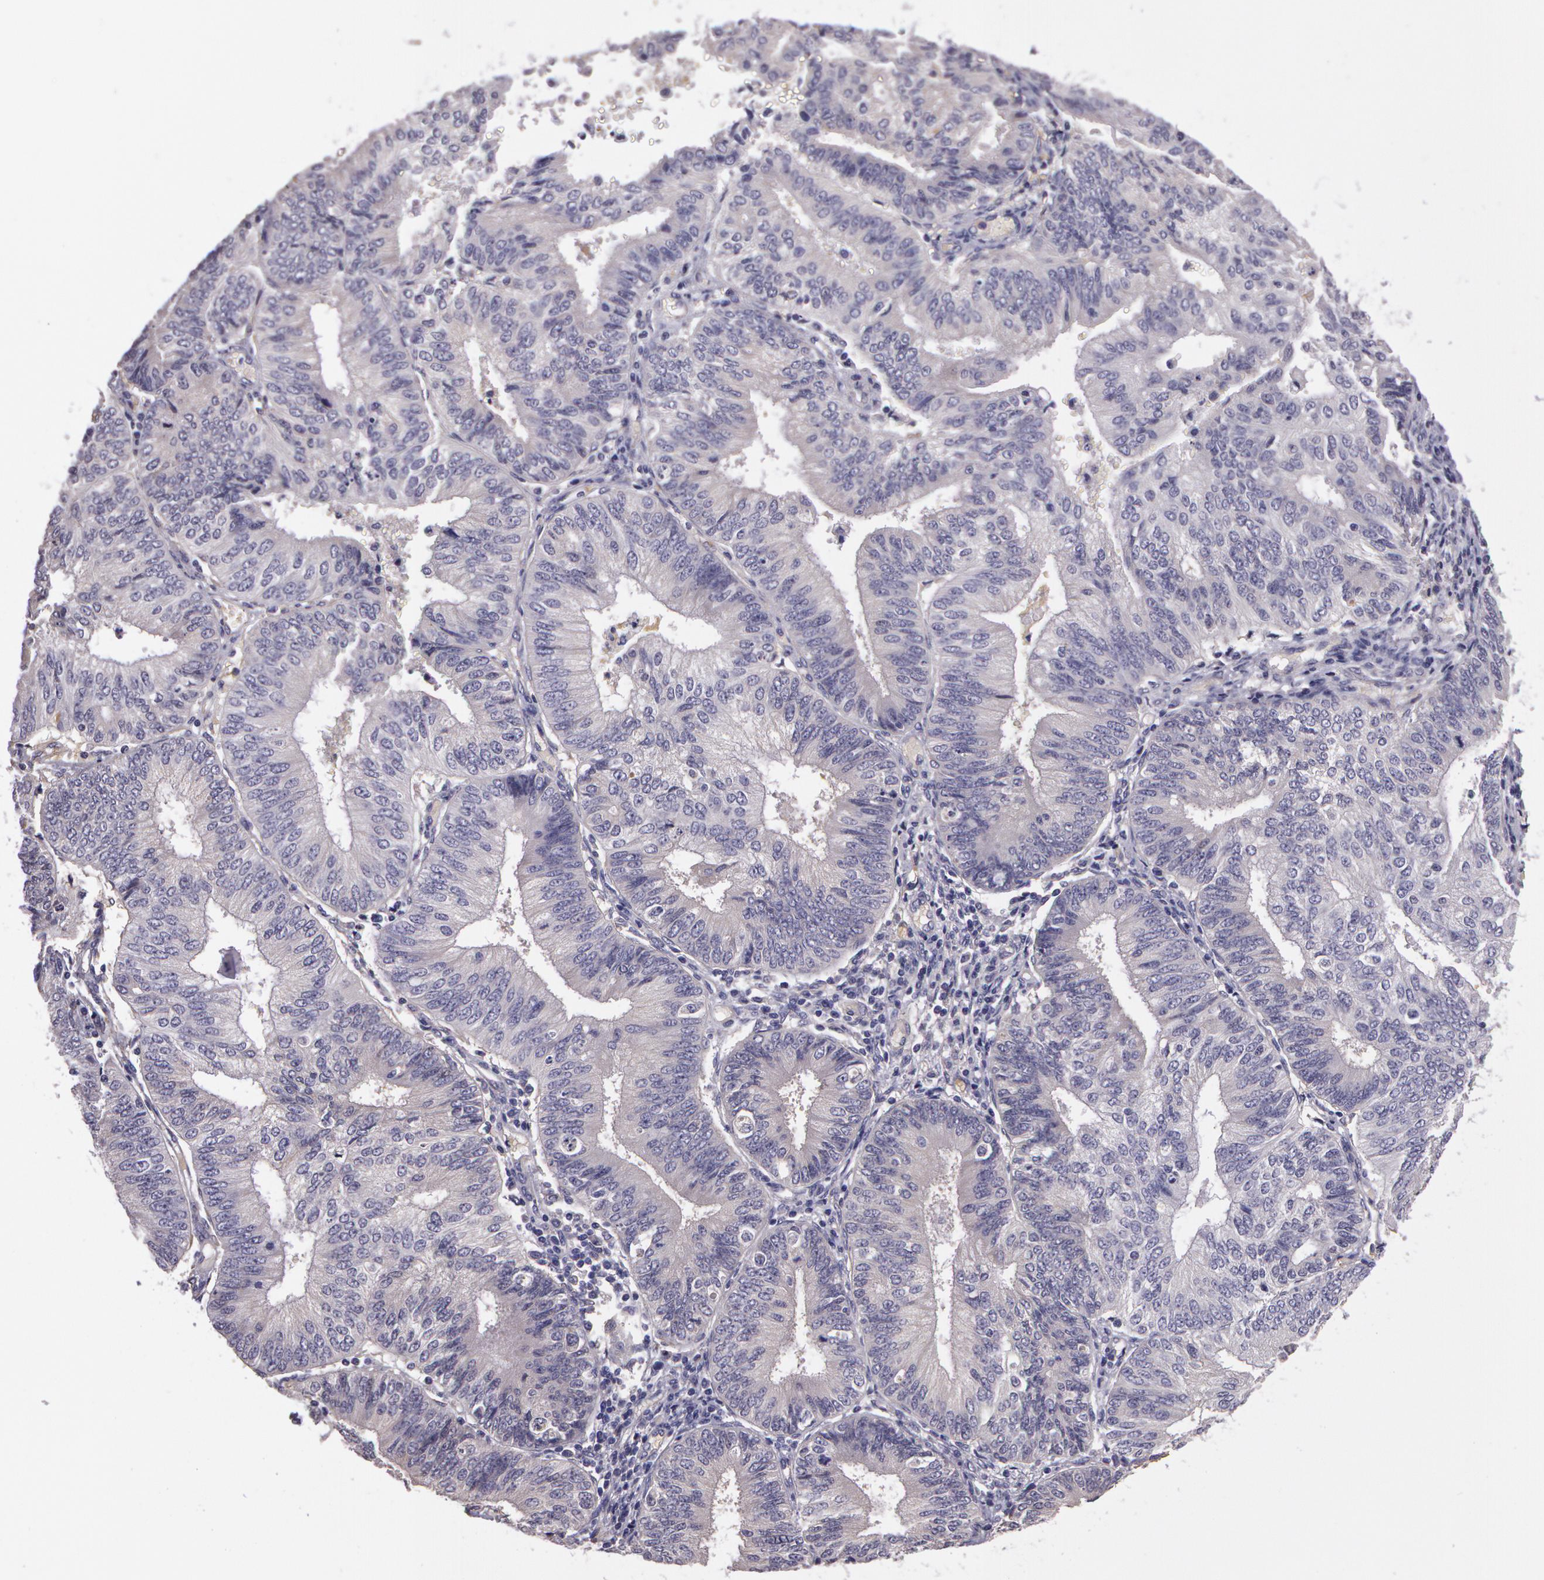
{"staining": {"intensity": "negative", "quantity": "none", "location": "none"}, "tissue": "endometrial cancer", "cell_type": "Tumor cells", "image_type": "cancer", "snomed": [{"axis": "morphology", "description": "Adenocarcinoma, NOS"}, {"axis": "topography", "description": "Endometrium"}], "caption": "Endometrial cancer was stained to show a protein in brown. There is no significant positivity in tumor cells. Nuclei are stained in blue.", "gene": "G2E3", "patient": {"sex": "female", "age": 55}}